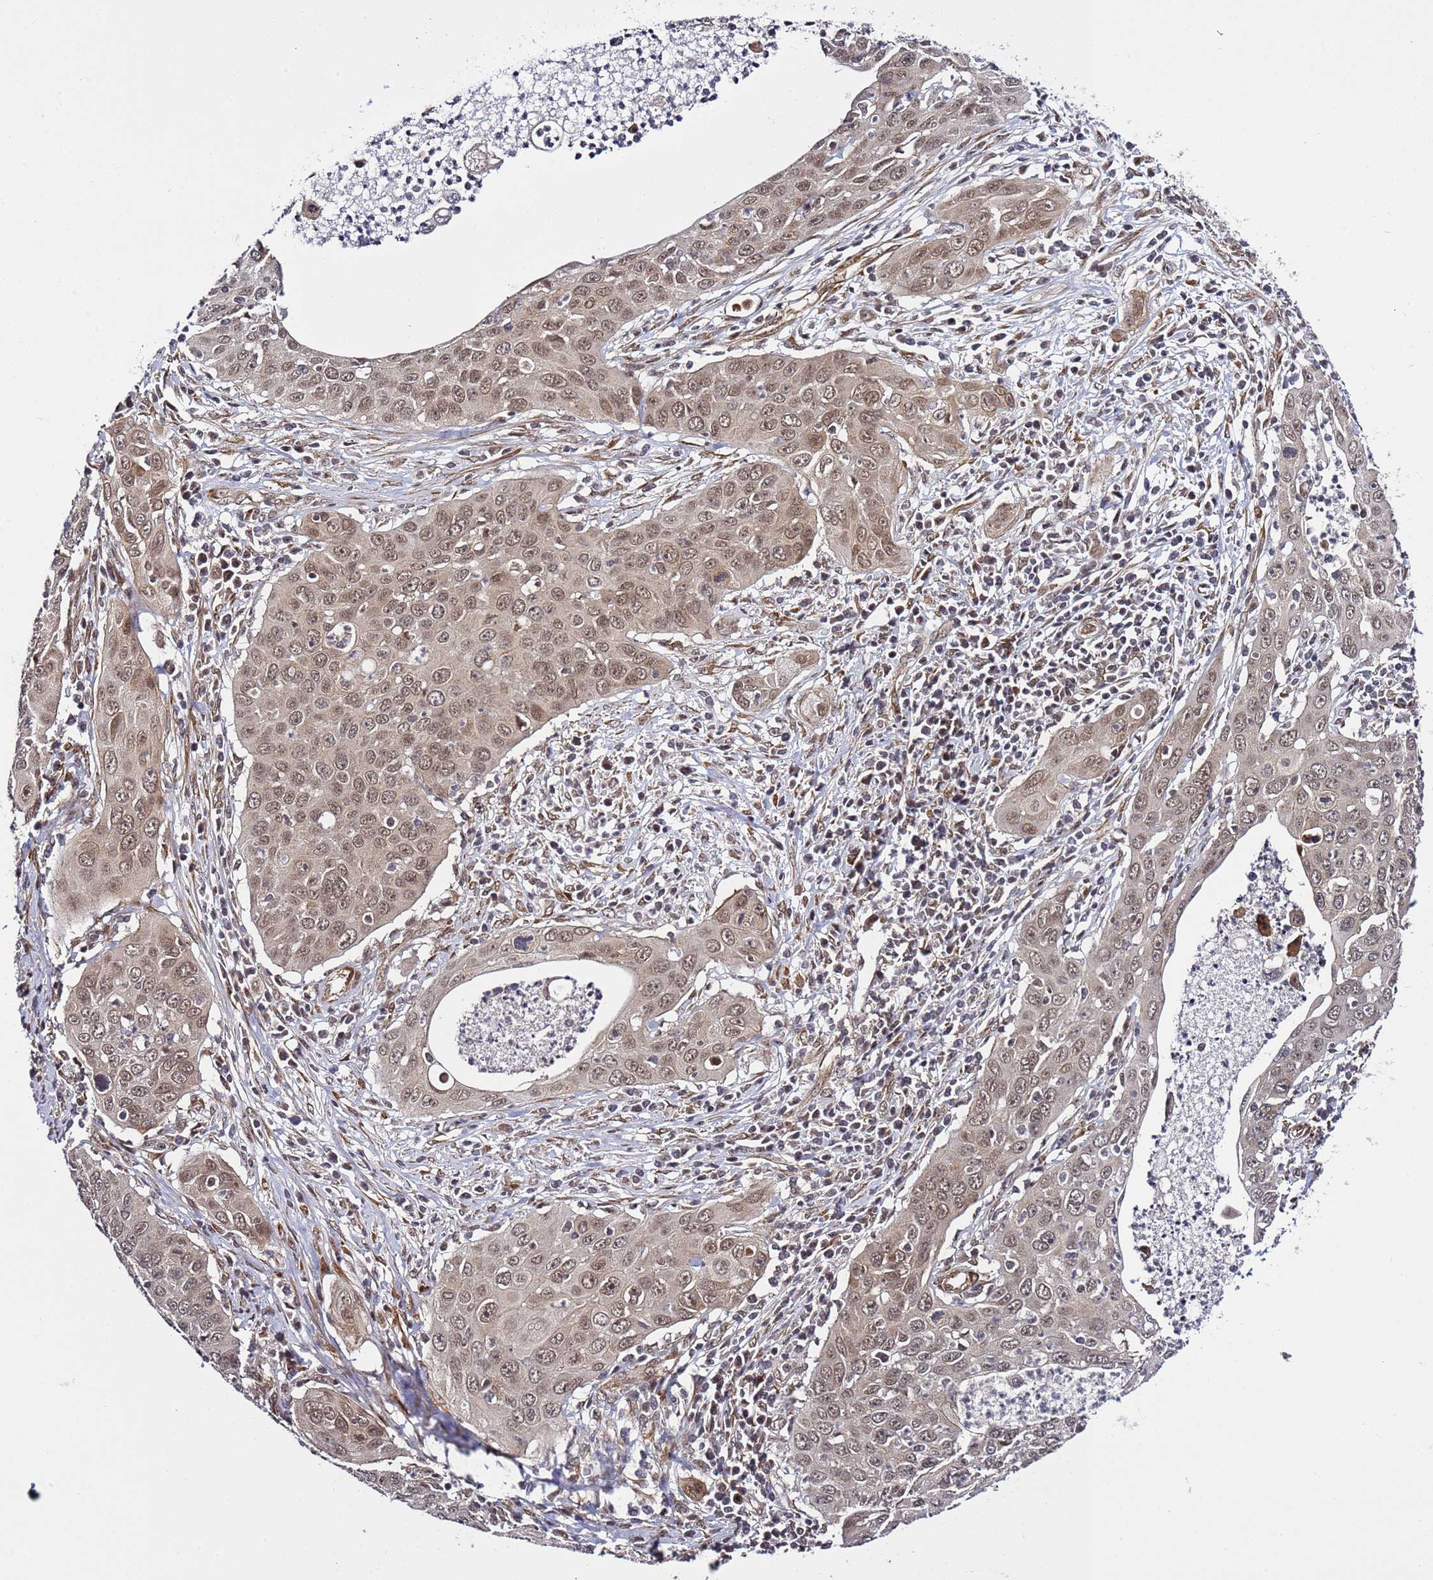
{"staining": {"intensity": "moderate", "quantity": ">75%", "location": "cytoplasmic/membranous,nuclear"}, "tissue": "cervical cancer", "cell_type": "Tumor cells", "image_type": "cancer", "snomed": [{"axis": "morphology", "description": "Squamous cell carcinoma, NOS"}, {"axis": "topography", "description": "Cervix"}], "caption": "A histopathology image of cervical cancer stained for a protein demonstrates moderate cytoplasmic/membranous and nuclear brown staining in tumor cells. Nuclei are stained in blue.", "gene": "POLR2D", "patient": {"sex": "female", "age": 36}}